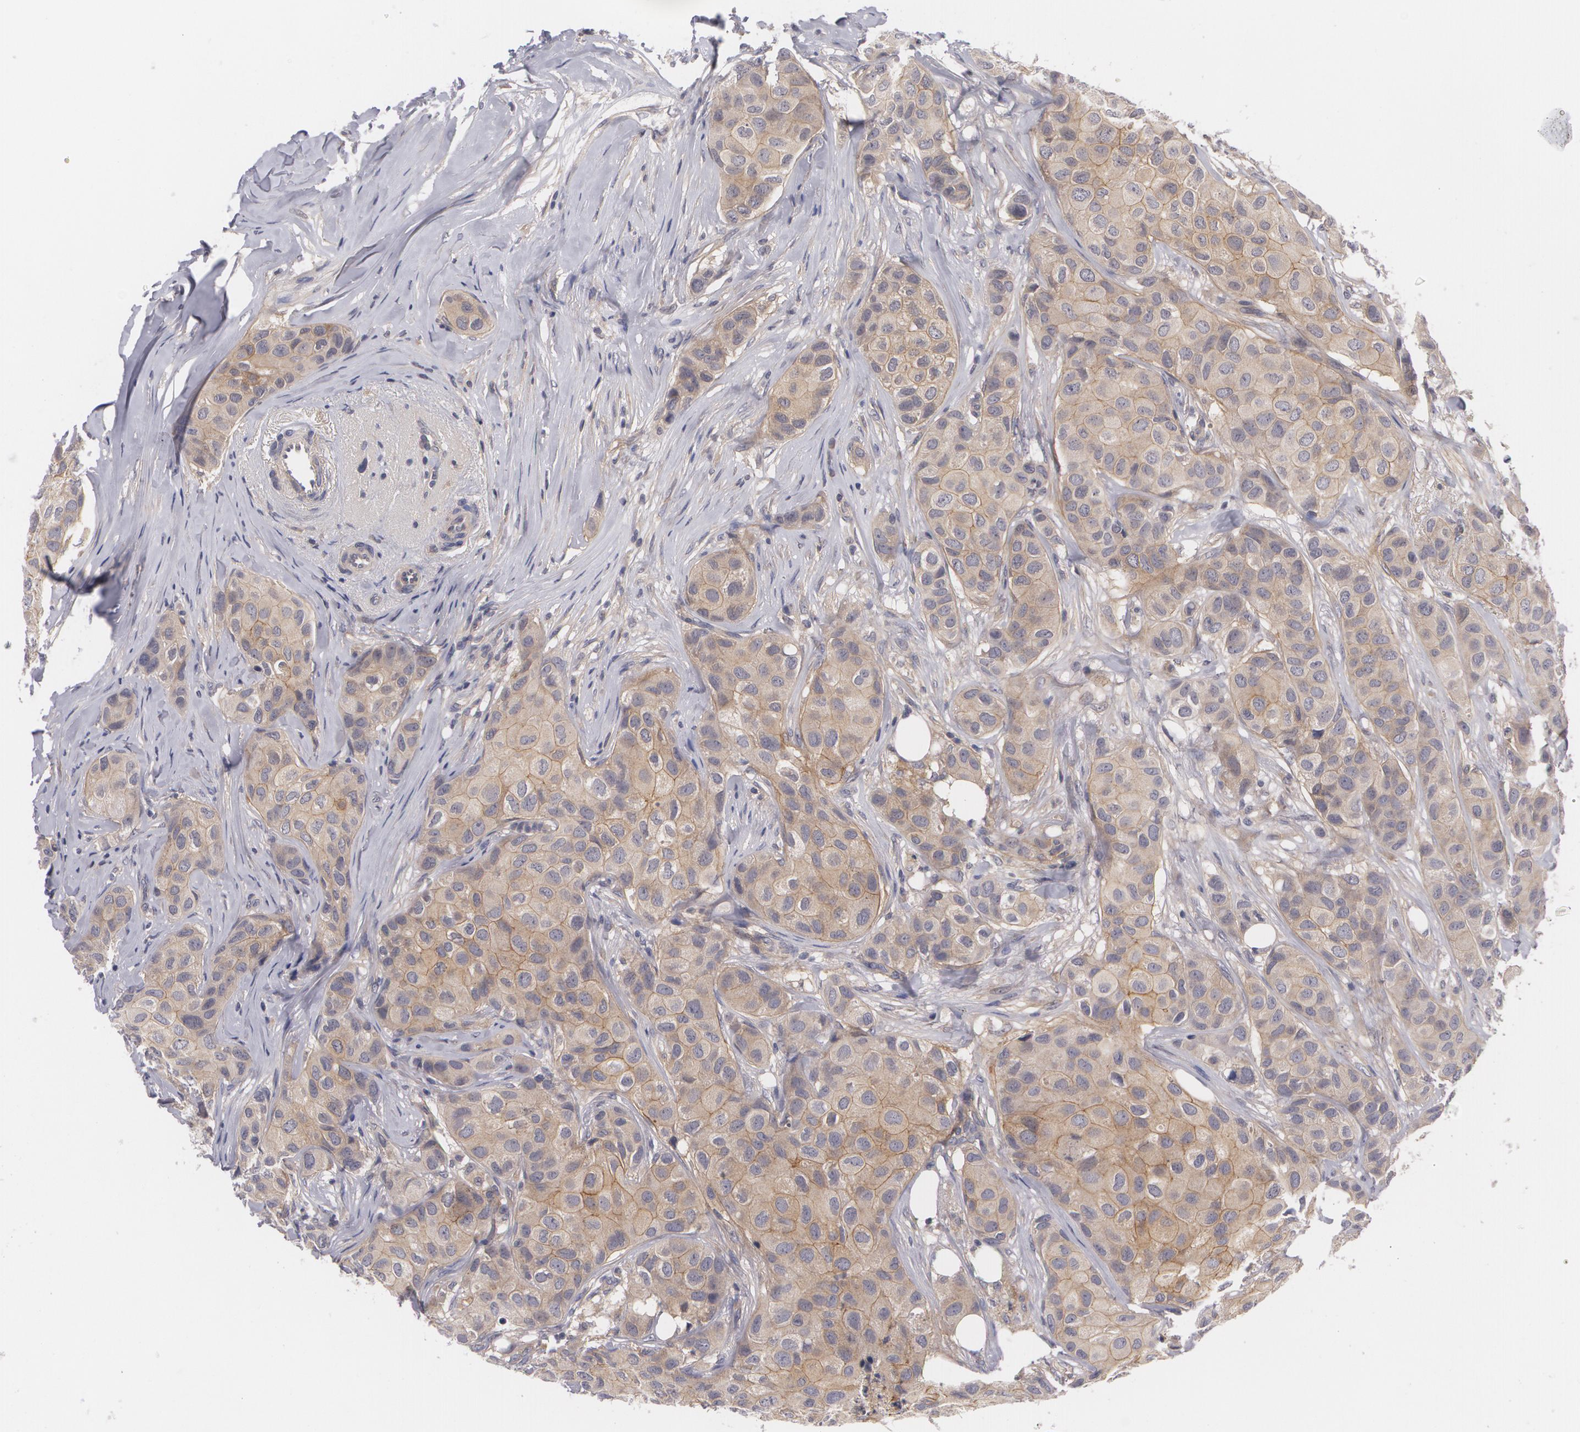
{"staining": {"intensity": "weak", "quantity": ">75%", "location": "cytoplasmic/membranous"}, "tissue": "breast cancer", "cell_type": "Tumor cells", "image_type": "cancer", "snomed": [{"axis": "morphology", "description": "Duct carcinoma"}, {"axis": "topography", "description": "Breast"}], "caption": "Weak cytoplasmic/membranous staining for a protein is appreciated in about >75% of tumor cells of breast cancer (infiltrating ductal carcinoma) using immunohistochemistry (IHC).", "gene": "CASK", "patient": {"sex": "female", "age": 68}}